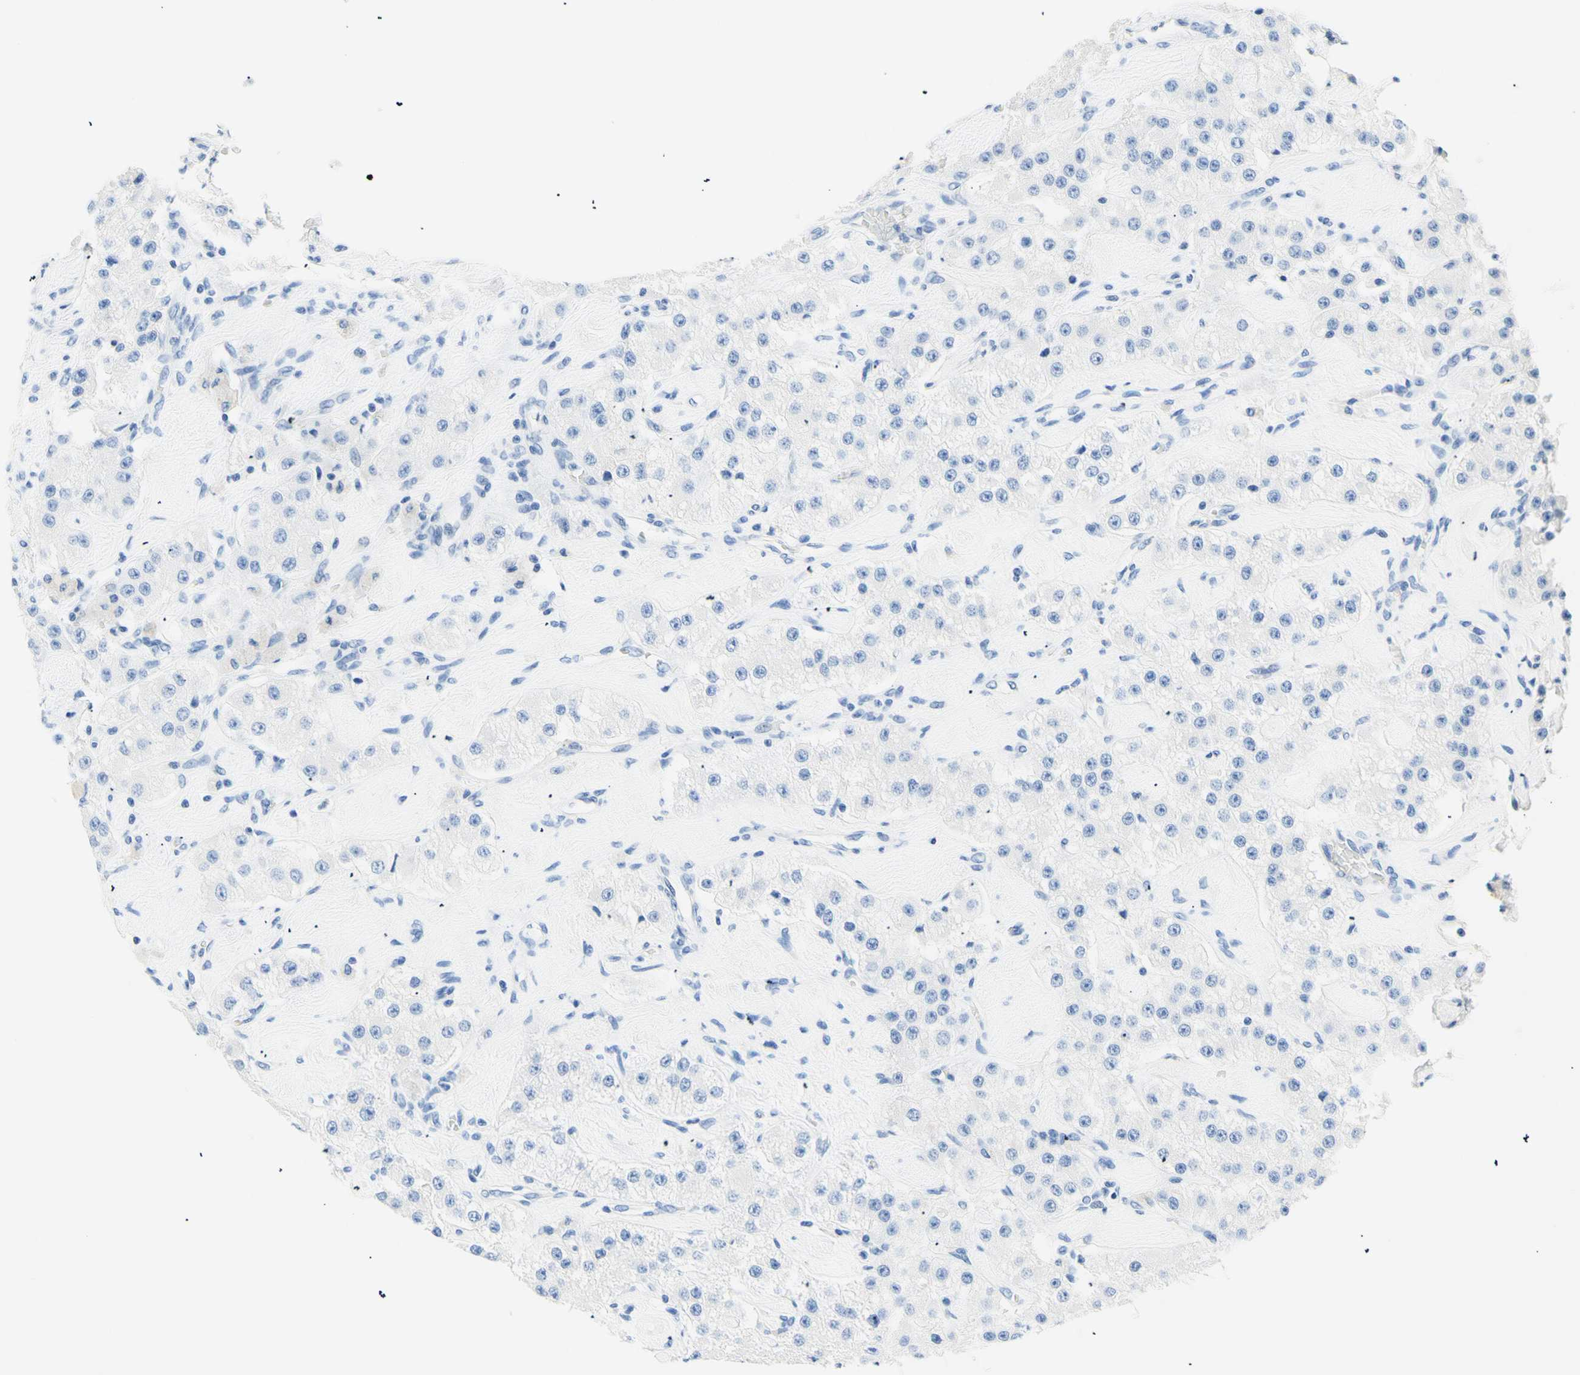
{"staining": {"intensity": "negative", "quantity": "none", "location": "none"}, "tissue": "carcinoid", "cell_type": "Tumor cells", "image_type": "cancer", "snomed": [{"axis": "morphology", "description": "Carcinoid, malignant, NOS"}, {"axis": "topography", "description": "Pancreas"}], "caption": "A high-resolution histopathology image shows immunohistochemistry staining of carcinoid, which demonstrates no significant expression in tumor cells. (Brightfield microscopy of DAB (3,3'-diaminobenzidine) immunohistochemistry at high magnification).", "gene": "HPCA", "patient": {"sex": "male", "age": 41}}